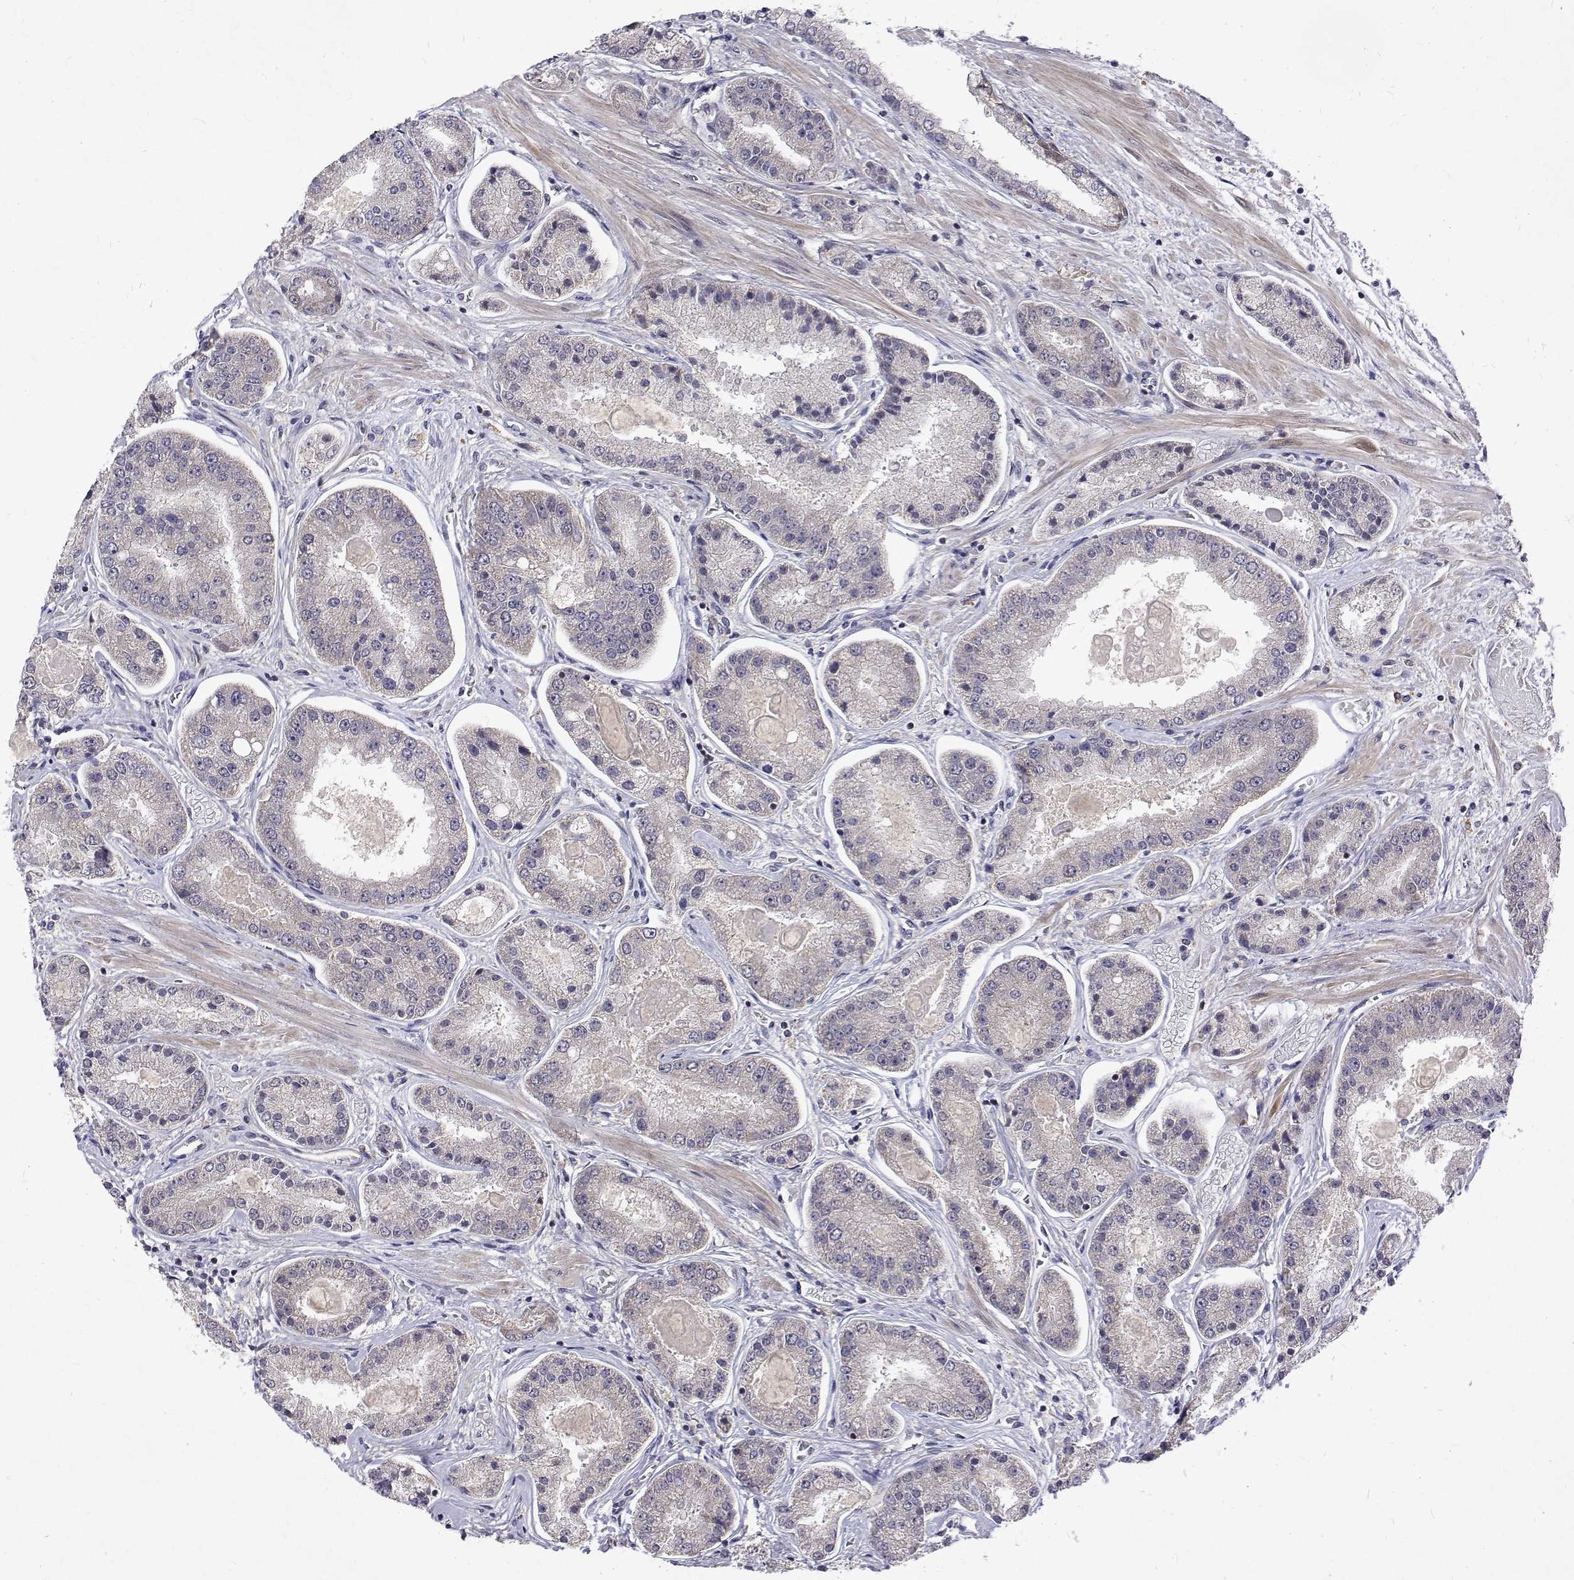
{"staining": {"intensity": "negative", "quantity": "none", "location": "none"}, "tissue": "prostate cancer", "cell_type": "Tumor cells", "image_type": "cancer", "snomed": [{"axis": "morphology", "description": "Adenocarcinoma, High grade"}, {"axis": "topography", "description": "Prostate"}], "caption": "Immunohistochemistry image of neoplastic tissue: human prostate cancer stained with DAB (3,3'-diaminobenzidine) exhibits no significant protein positivity in tumor cells.", "gene": "ALKBH8", "patient": {"sex": "male", "age": 67}}